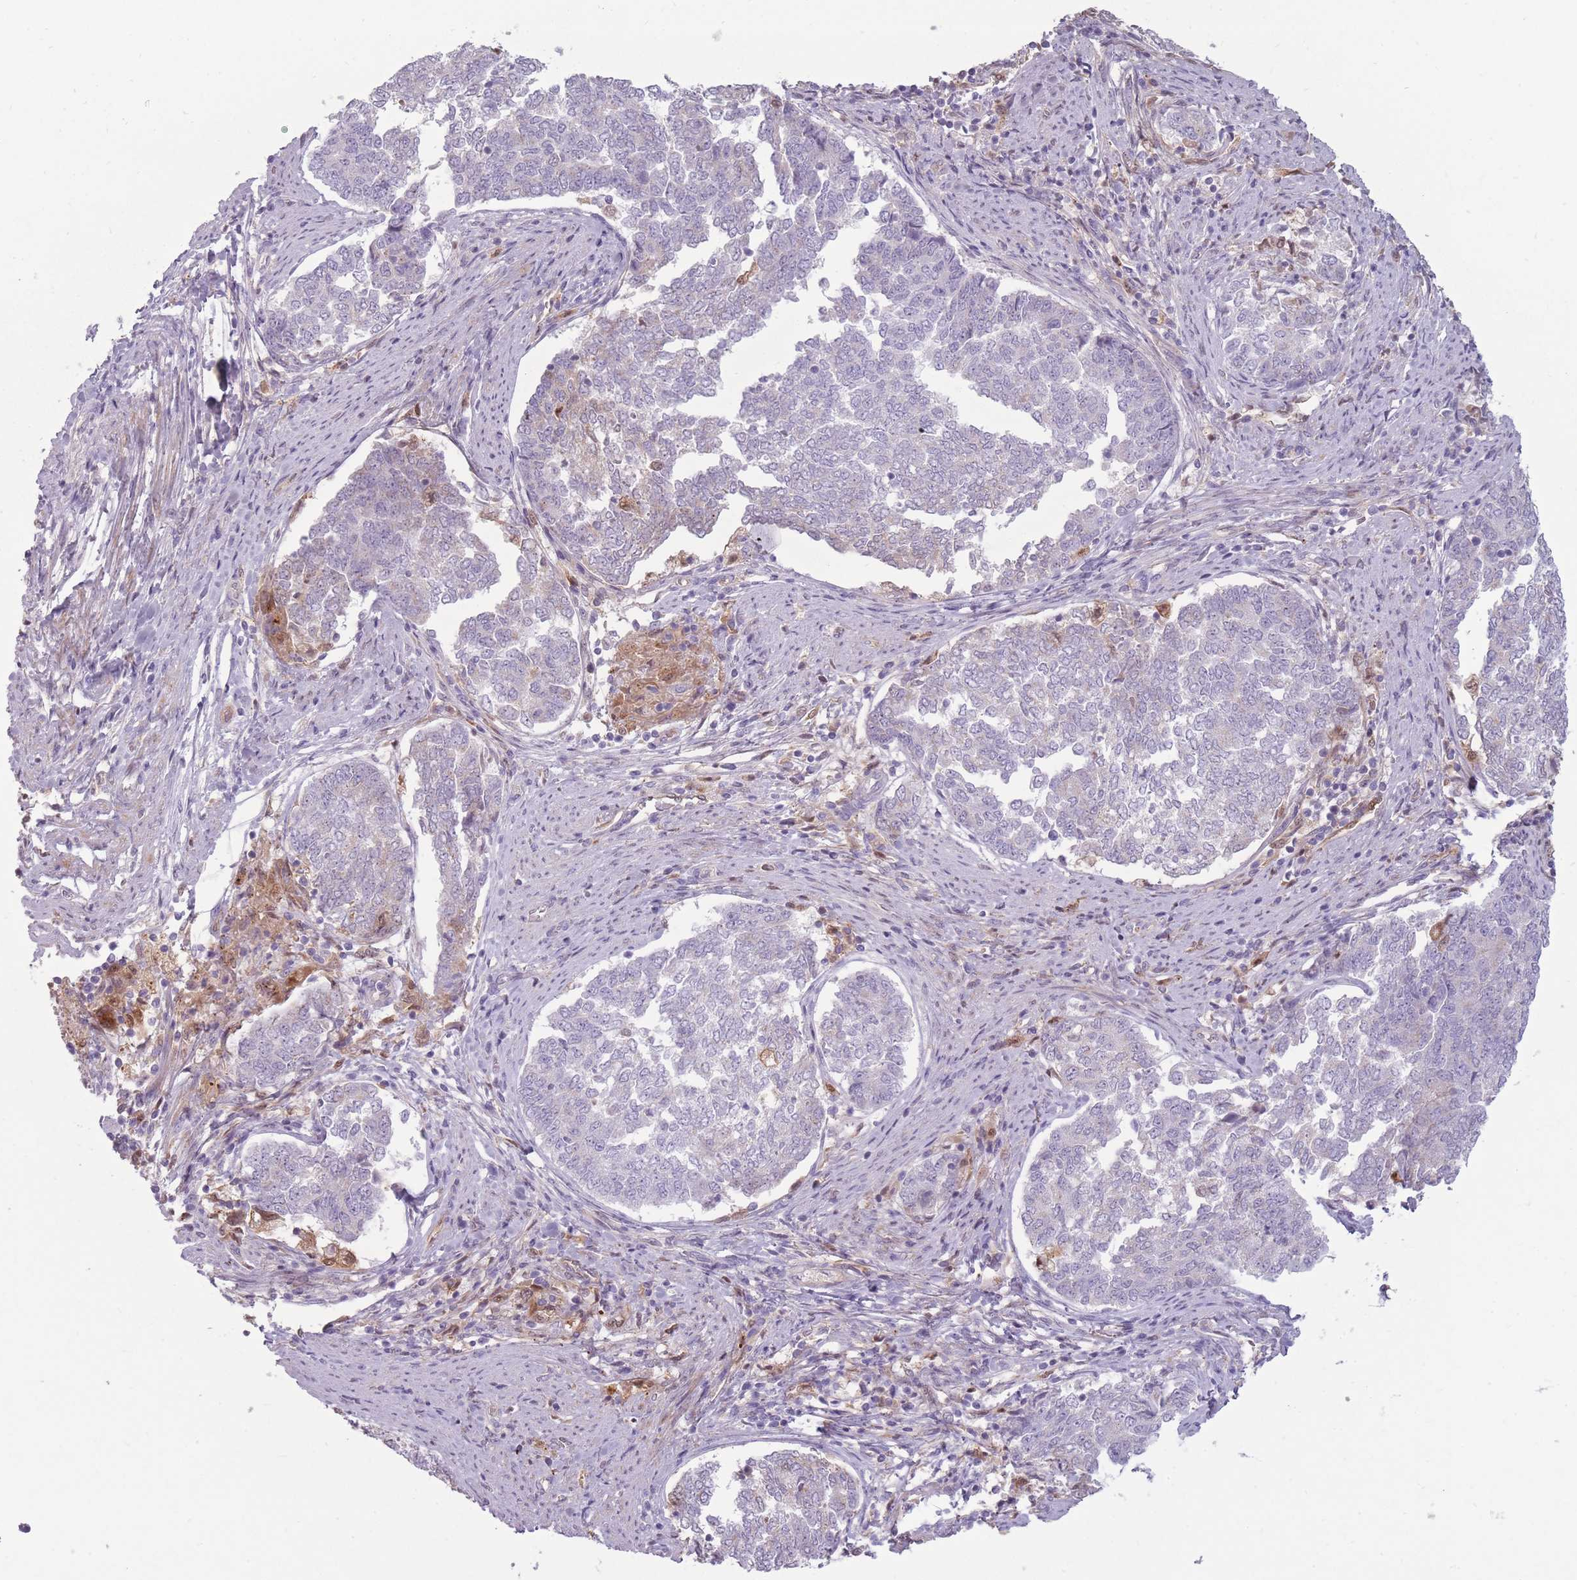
{"staining": {"intensity": "negative", "quantity": "none", "location": "none"}, "tissue": "endometrial cancer", "cell_type": "Tumor cells", "image_type": "cancer", "snomed": [{"axis": "morphology", "description": "Adenocarcinoma, NOS"}, {"axis": "topography", "description": "Endometrium"}], "caption": "Tumor cells are negative for brown protein staining in endometrial cancer.", "gene": "LGALS9", "patient": {"sex": "female", "age": 80}}